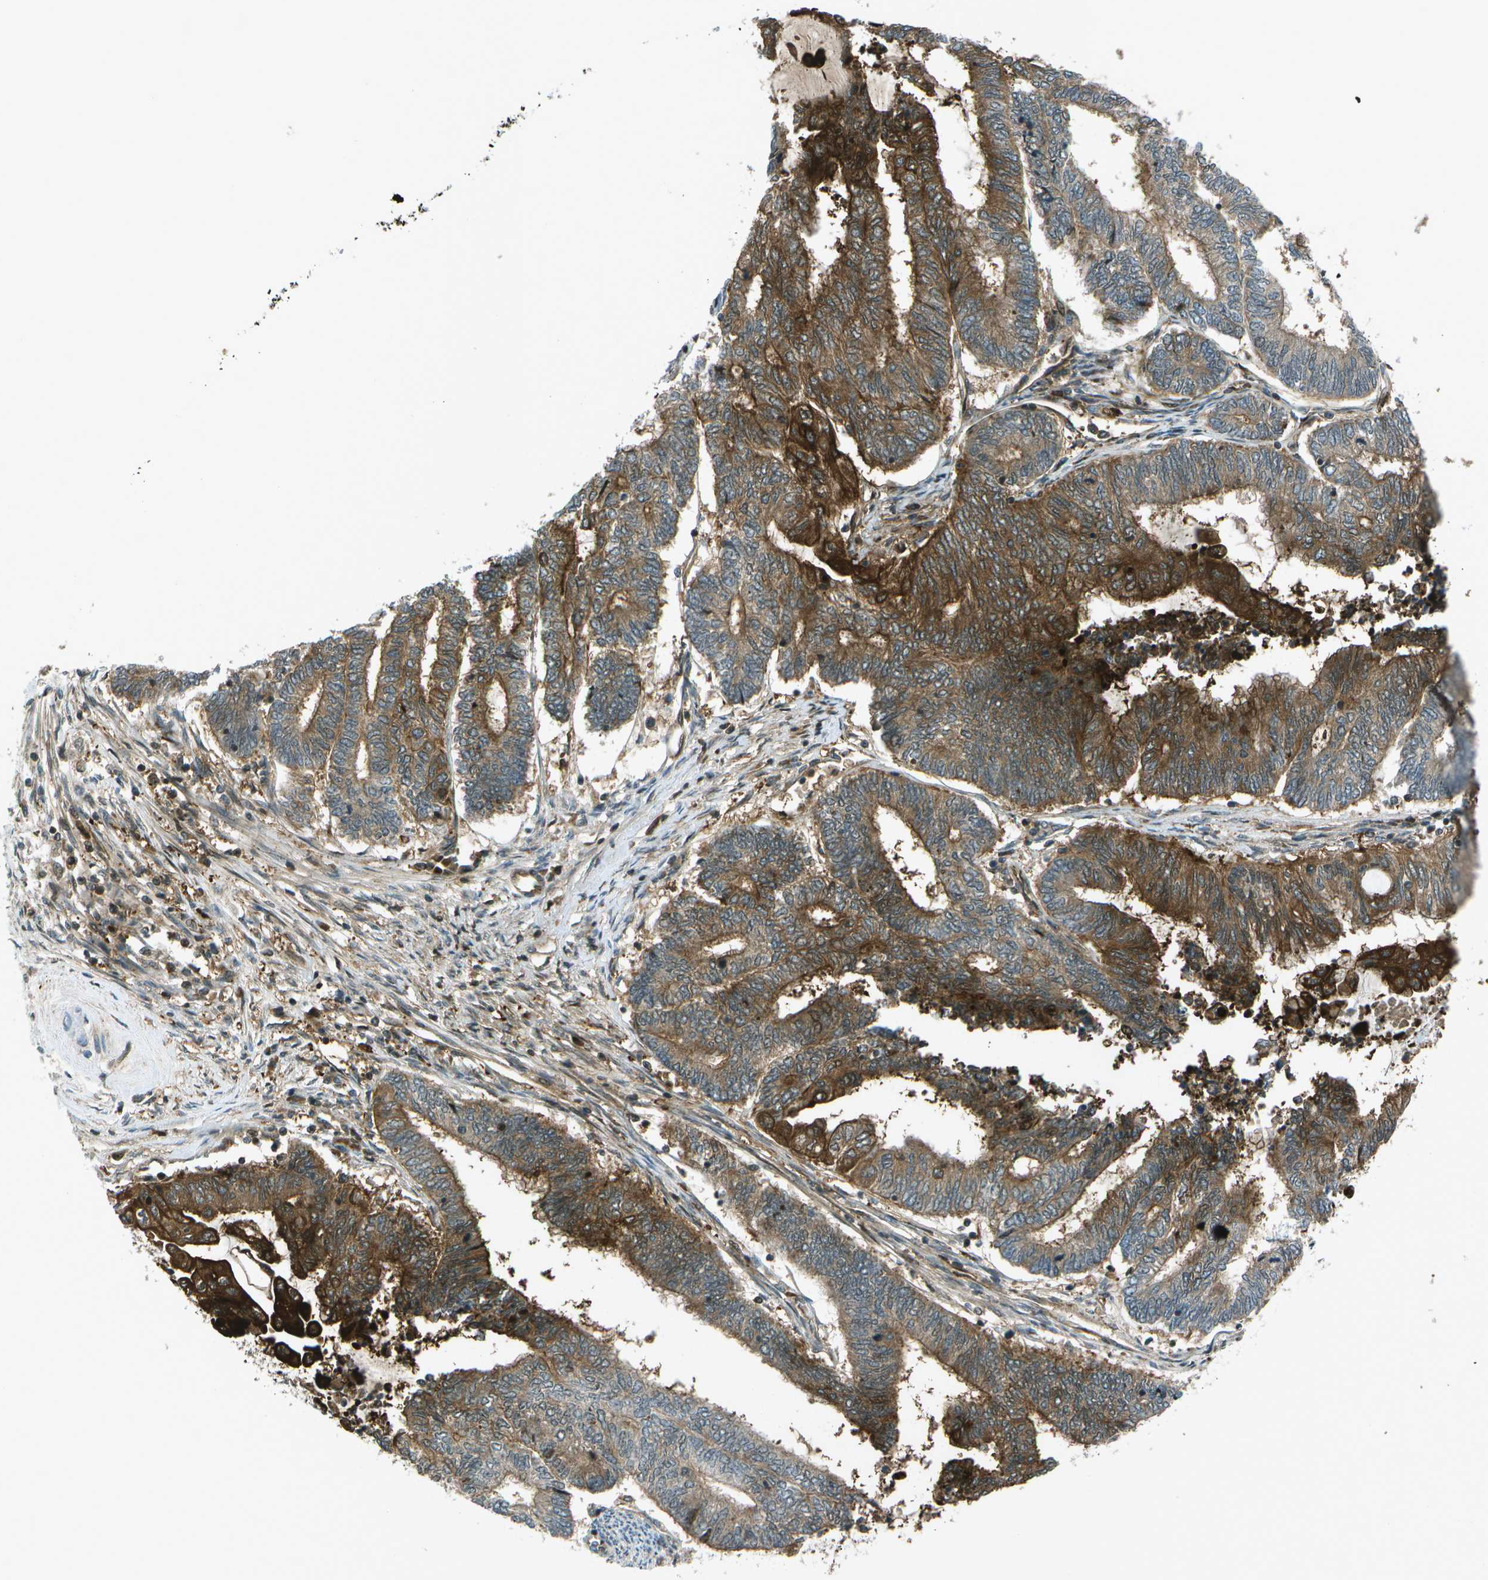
{"staining": {"intensity": "strong", "quantity": ">75%", "location": "cytoplasmic/membranous"}, "tissue": "endometrial cancer", "cell_type": "Tumor cells", "image_type": "cancer", "snomed": [{"axis": "morphology", "description": "Adenocarcinoma, NOS"}, {"axis": "topography", "description": "Uterus"}, {"axis": "topography", "description": "Endometrium"}], "caption": "A high amount of strong cytoplasmic/membranous expression is seen in about >75% of tumor cells in adenocarcinoma (endometrial) tissue. (Brightfield microscopy of DAB IHC at high magnification).", "gene": "TMEM19", "patient": {"sex": "female", "age": 70}}